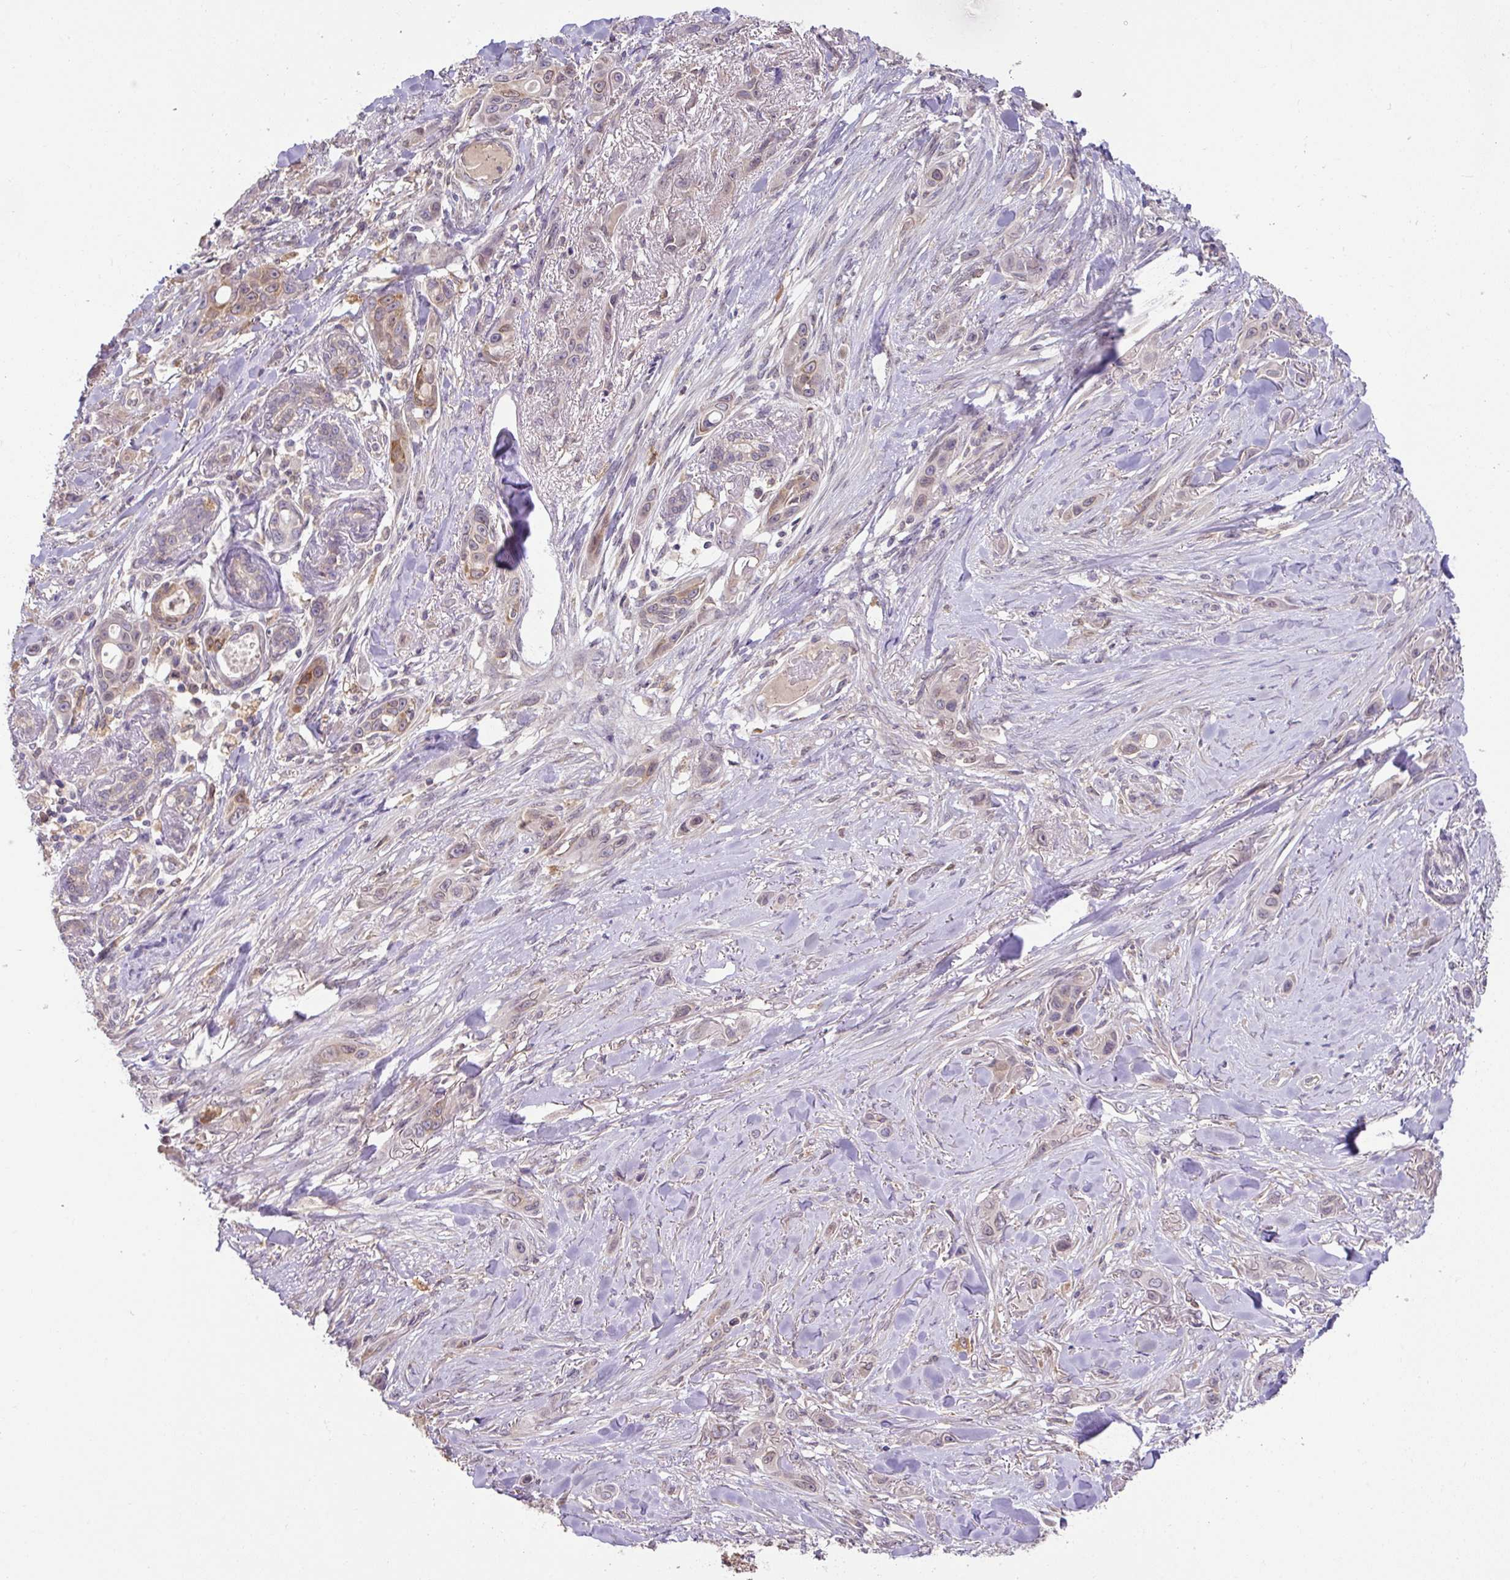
{"staining": {"intensity": "negative", "quantity": "none", "location": "none"}, "tissue": "skin cancer", "cell_type": "Tumor cells", "image_type": "cancer", "snomed": [{"axis": "morphology", "description": "Squamous cell carcinoma, NOS"}, {"axis": "topography", "description": "Skin"}], "caption": "IHC histopathology image of human skin cancer stained for a protein (brown), which shows no staining in tumor cells. The staining was performed using DAB to visualize the protein expression in brown, while the nuclei were stained in blue with hematoxylin (Magnification: 20x).", "gene": "GCNT7", "patient": {"sex": "female", "age": 69}}